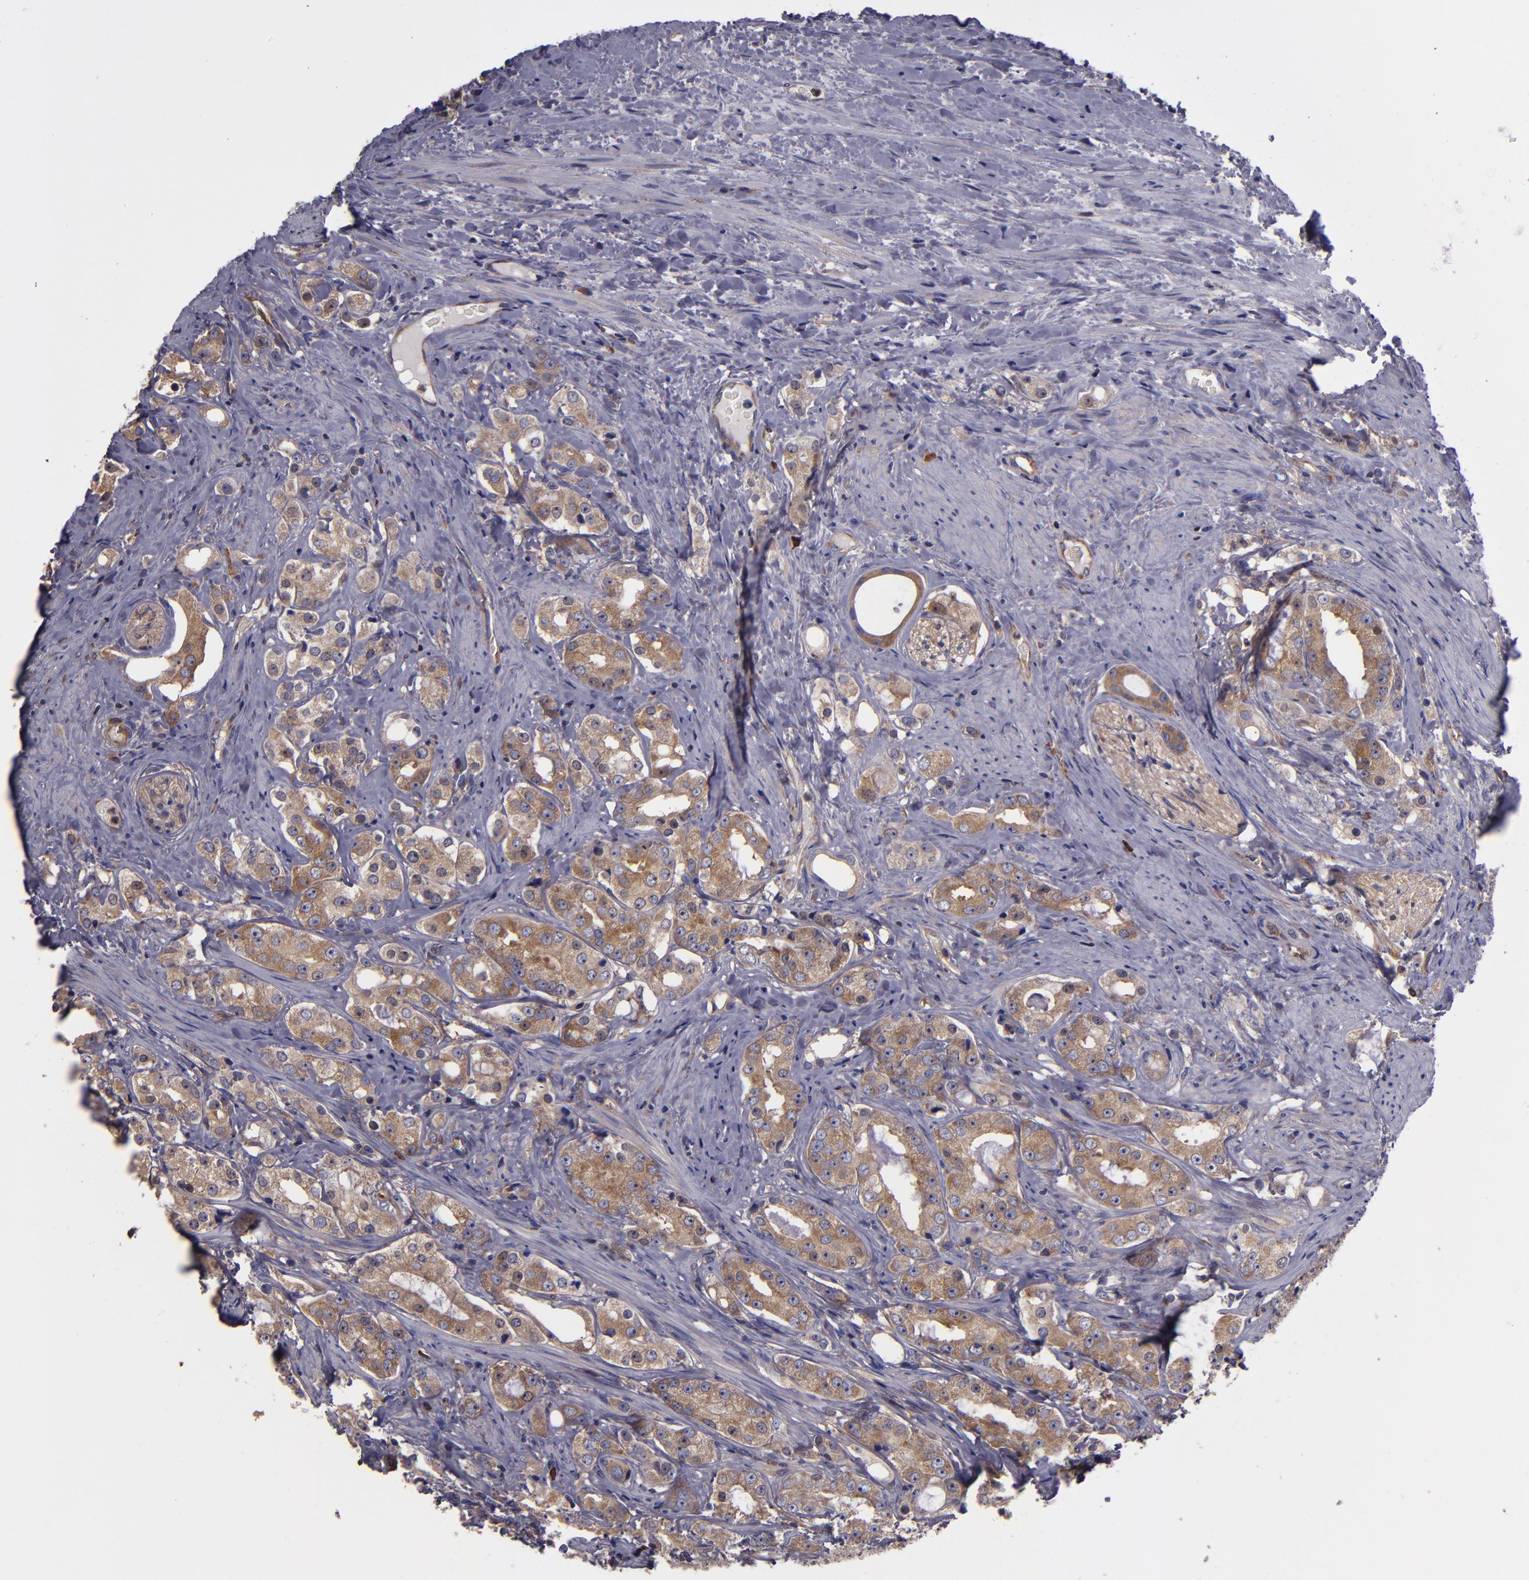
{"staining": {"intensity": "weak", "quantity": ">75%", "location": "cytoplasmic/membranous"}, "tissue": "prostate cancer", "cell_type": "Tumor cells", "image_type": "cancer", "snomed": [{"axis": "morphology", "description": "Adenocarcinoma, High grade"}, {"axis": "topography", "description": "Prostate"}], "caption": "Protein expression analysis of prostate cancer reveals weak cytoplasmic/membranous staining in approximately >75% of tumor cells. (Brightfield microscopy of DAB IHC at high magnification).", "gene": "CARS1", "patient": {"sex": "male", "age": 68}}